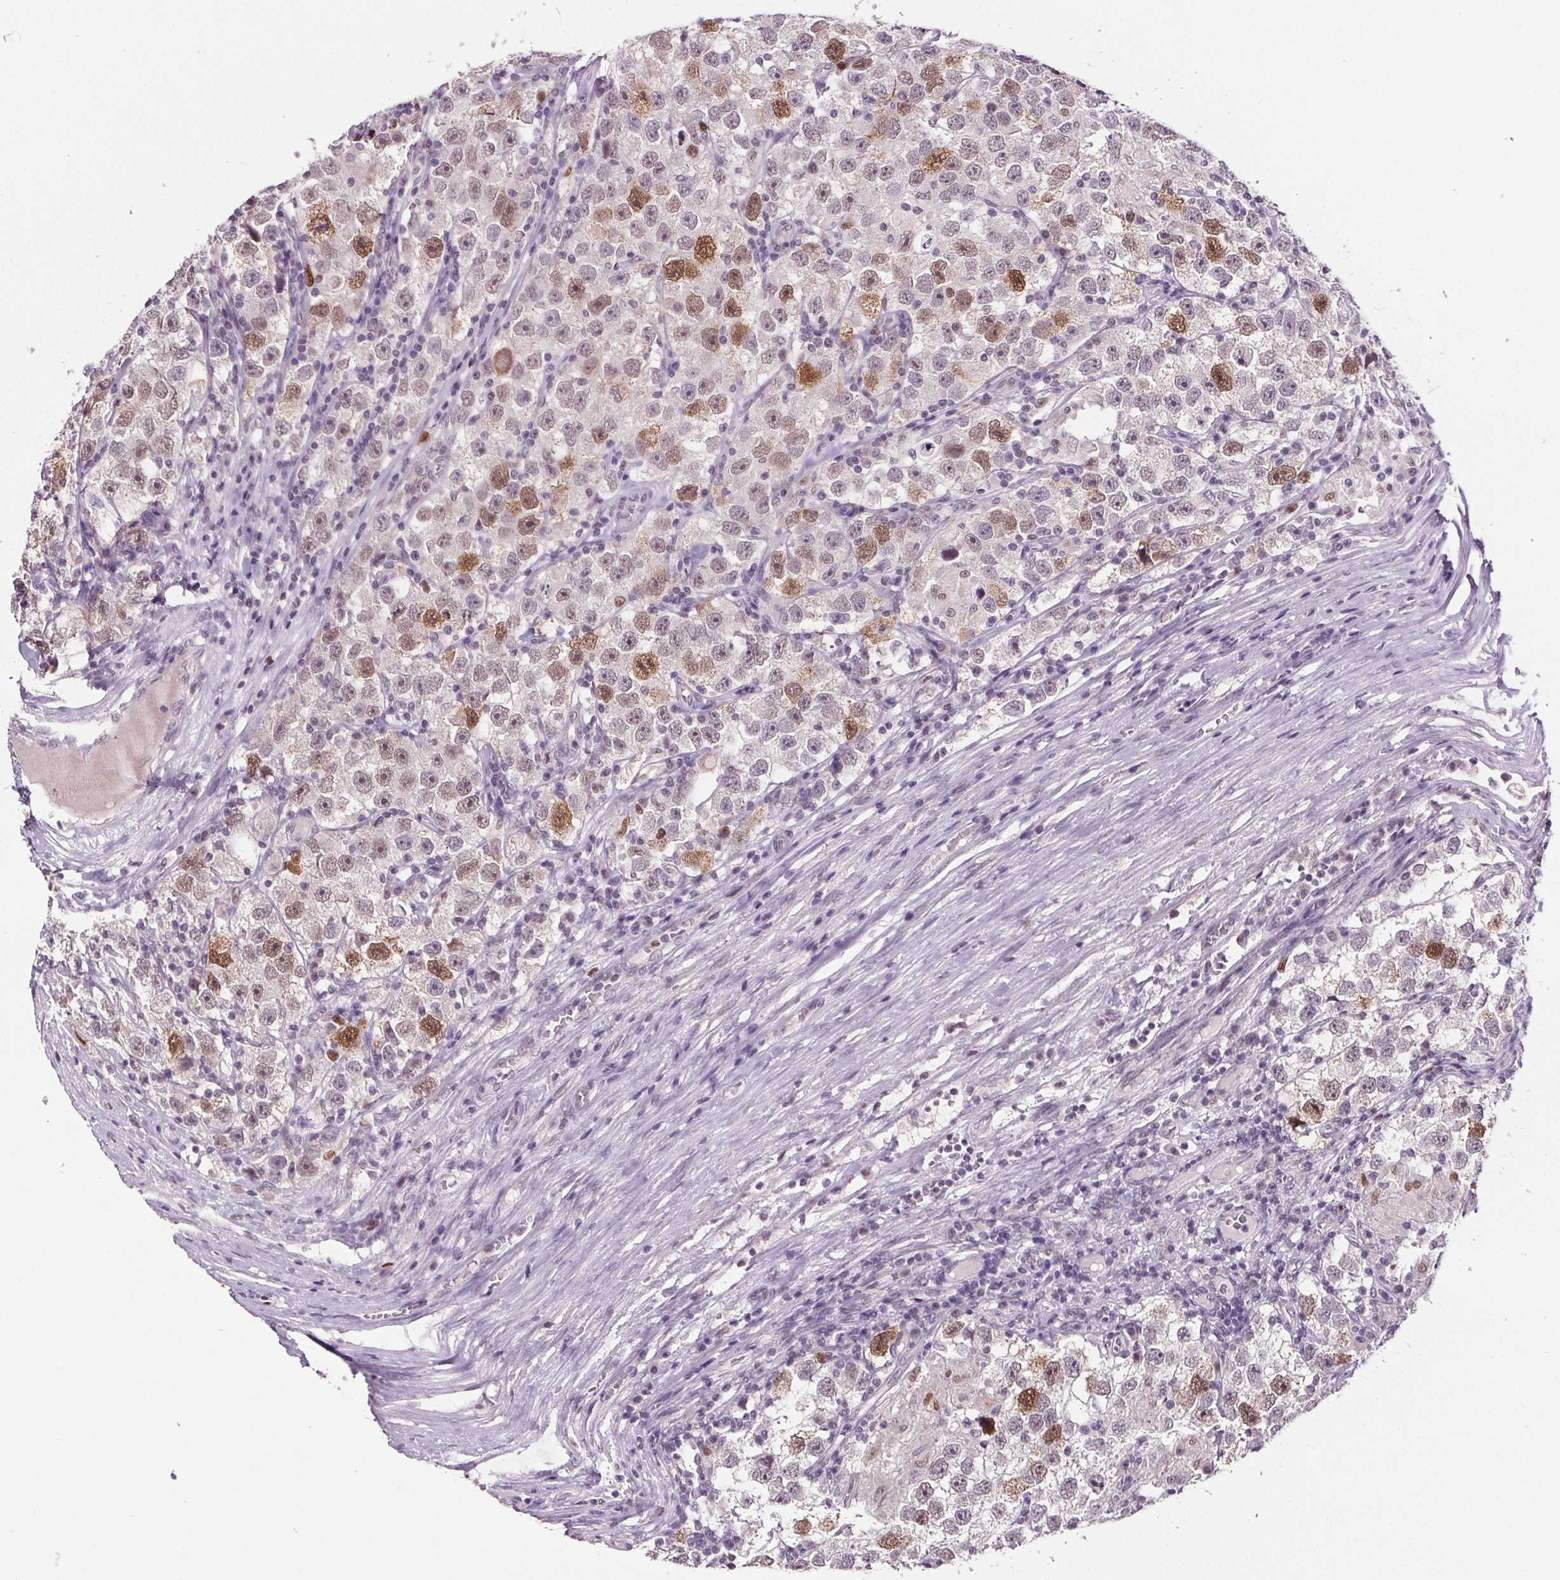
{"staining": {"intensity": "moderate", "quantity": "25%-75%", "location": "nuclear"}, "tissue": "testis cancer", "cell_type": "Tumor cells", "image_type": "cancer", "snomed": [{"axis": "morphology", "description": "Seminoma, NOS"}, {"axis": "topography", "description": "Testis"}], "caption": "Immunohistochemical staining of testis seminoma shows medium levels of moderate nuclear positivity in about 25%-75% of tumor cells. (Stains: DAB (3,3'-diaminobenzidine) in brown, nuclei in blue, Microscopy: brightfield microscopy at high magnification).", "gene": "CENPF", "patient": {"sex": "male", "age": 26}}